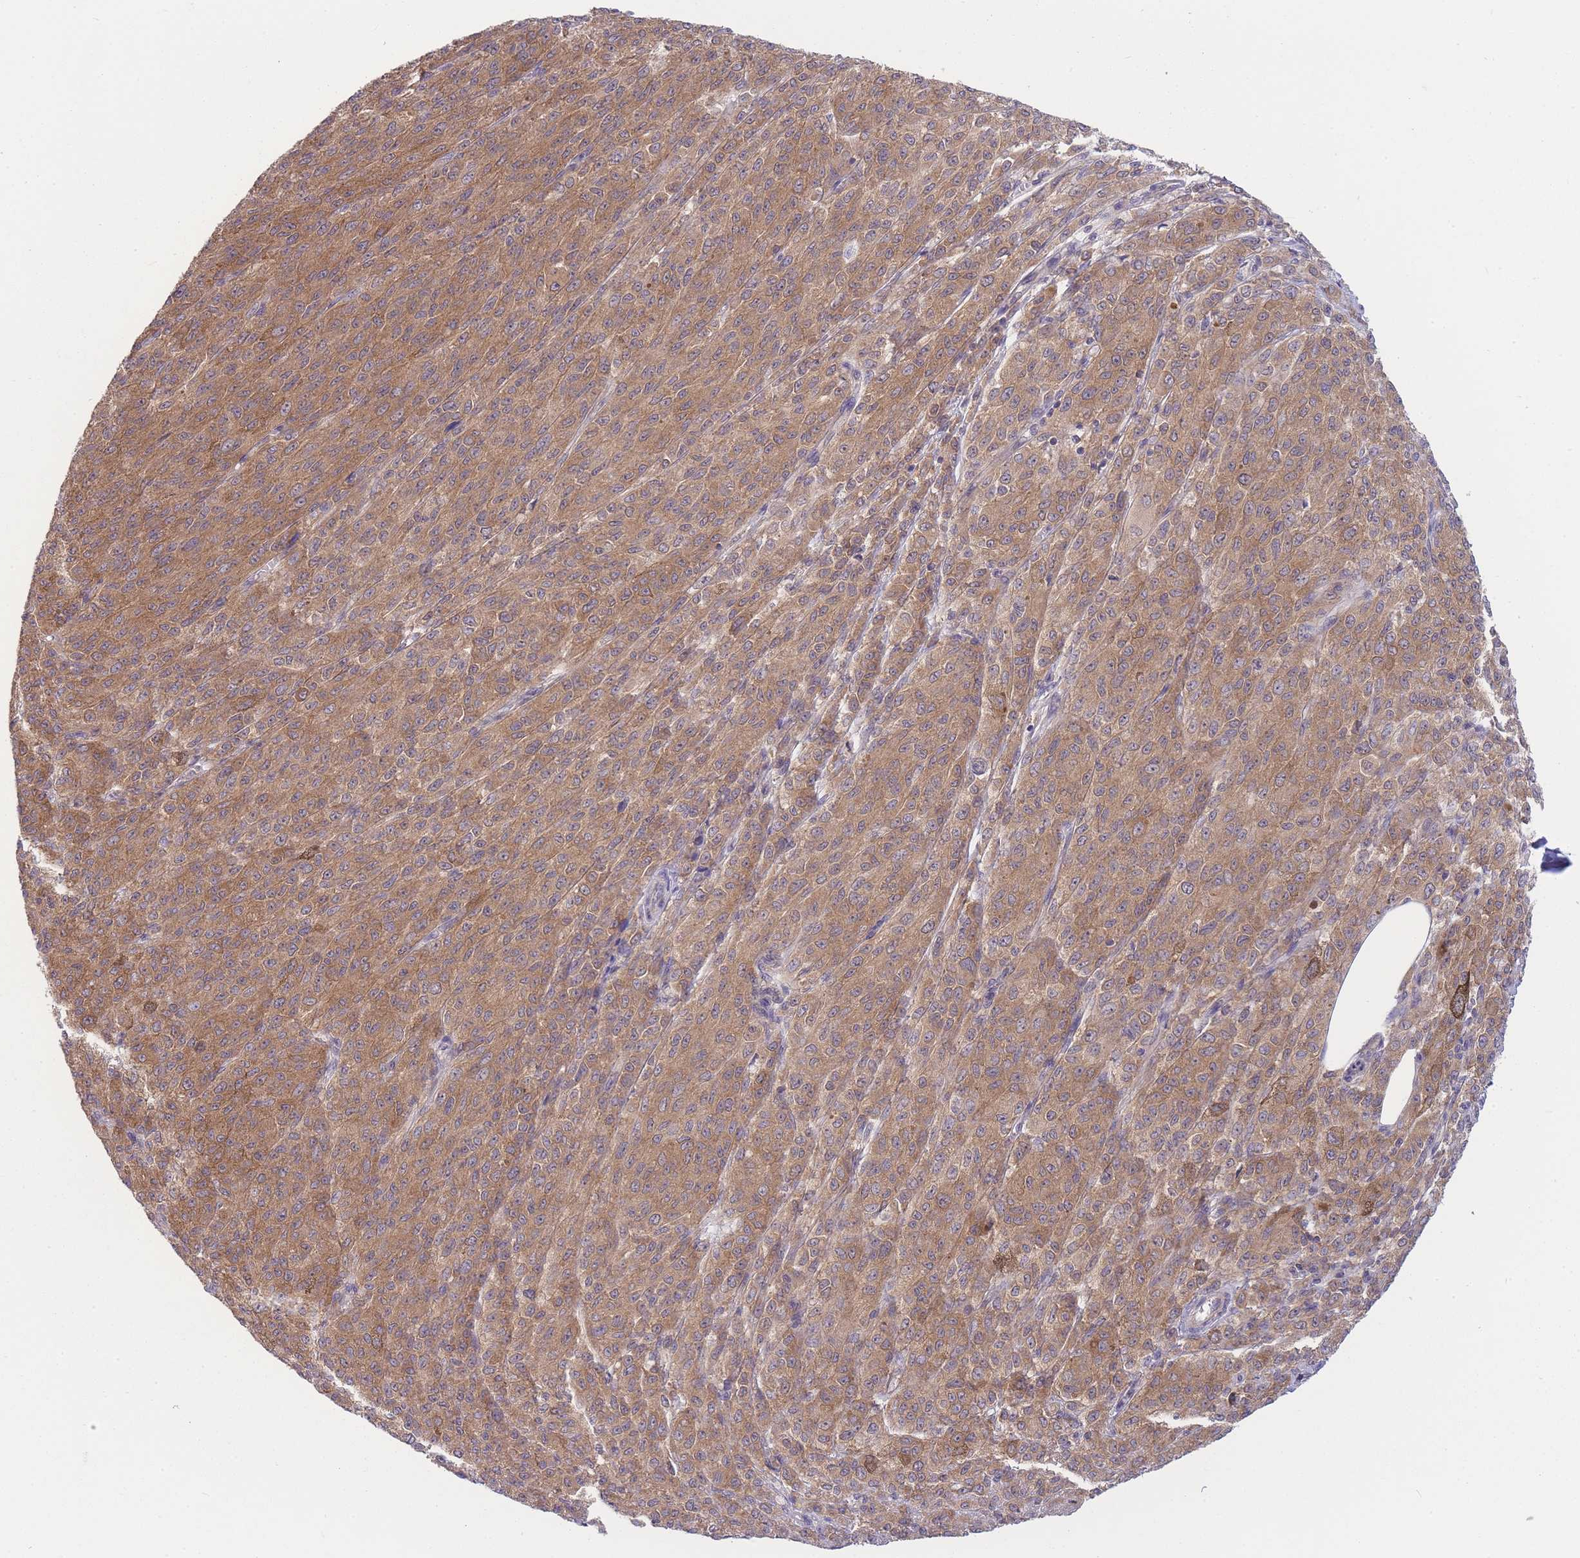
{"staining": {"intensity": "moderate", "quantity": ">75%", "location": "cytoplasmic/membranous"}, "tissue": "melanoma", "cell_type": "Tumor cells", "image_type": "cancer", "snomed": [{"axis": "morphology", "description": "Malignant melanoma, NOS"}, {"axis": "topography", "description": "Skin"}], "caption": "Melanoma stained for a protein exhibits moderate cytoplasmic/membranous positivity in tumor cells.", "gene": "PFDN6", "patient": {"sex": "female", "age": 52}}